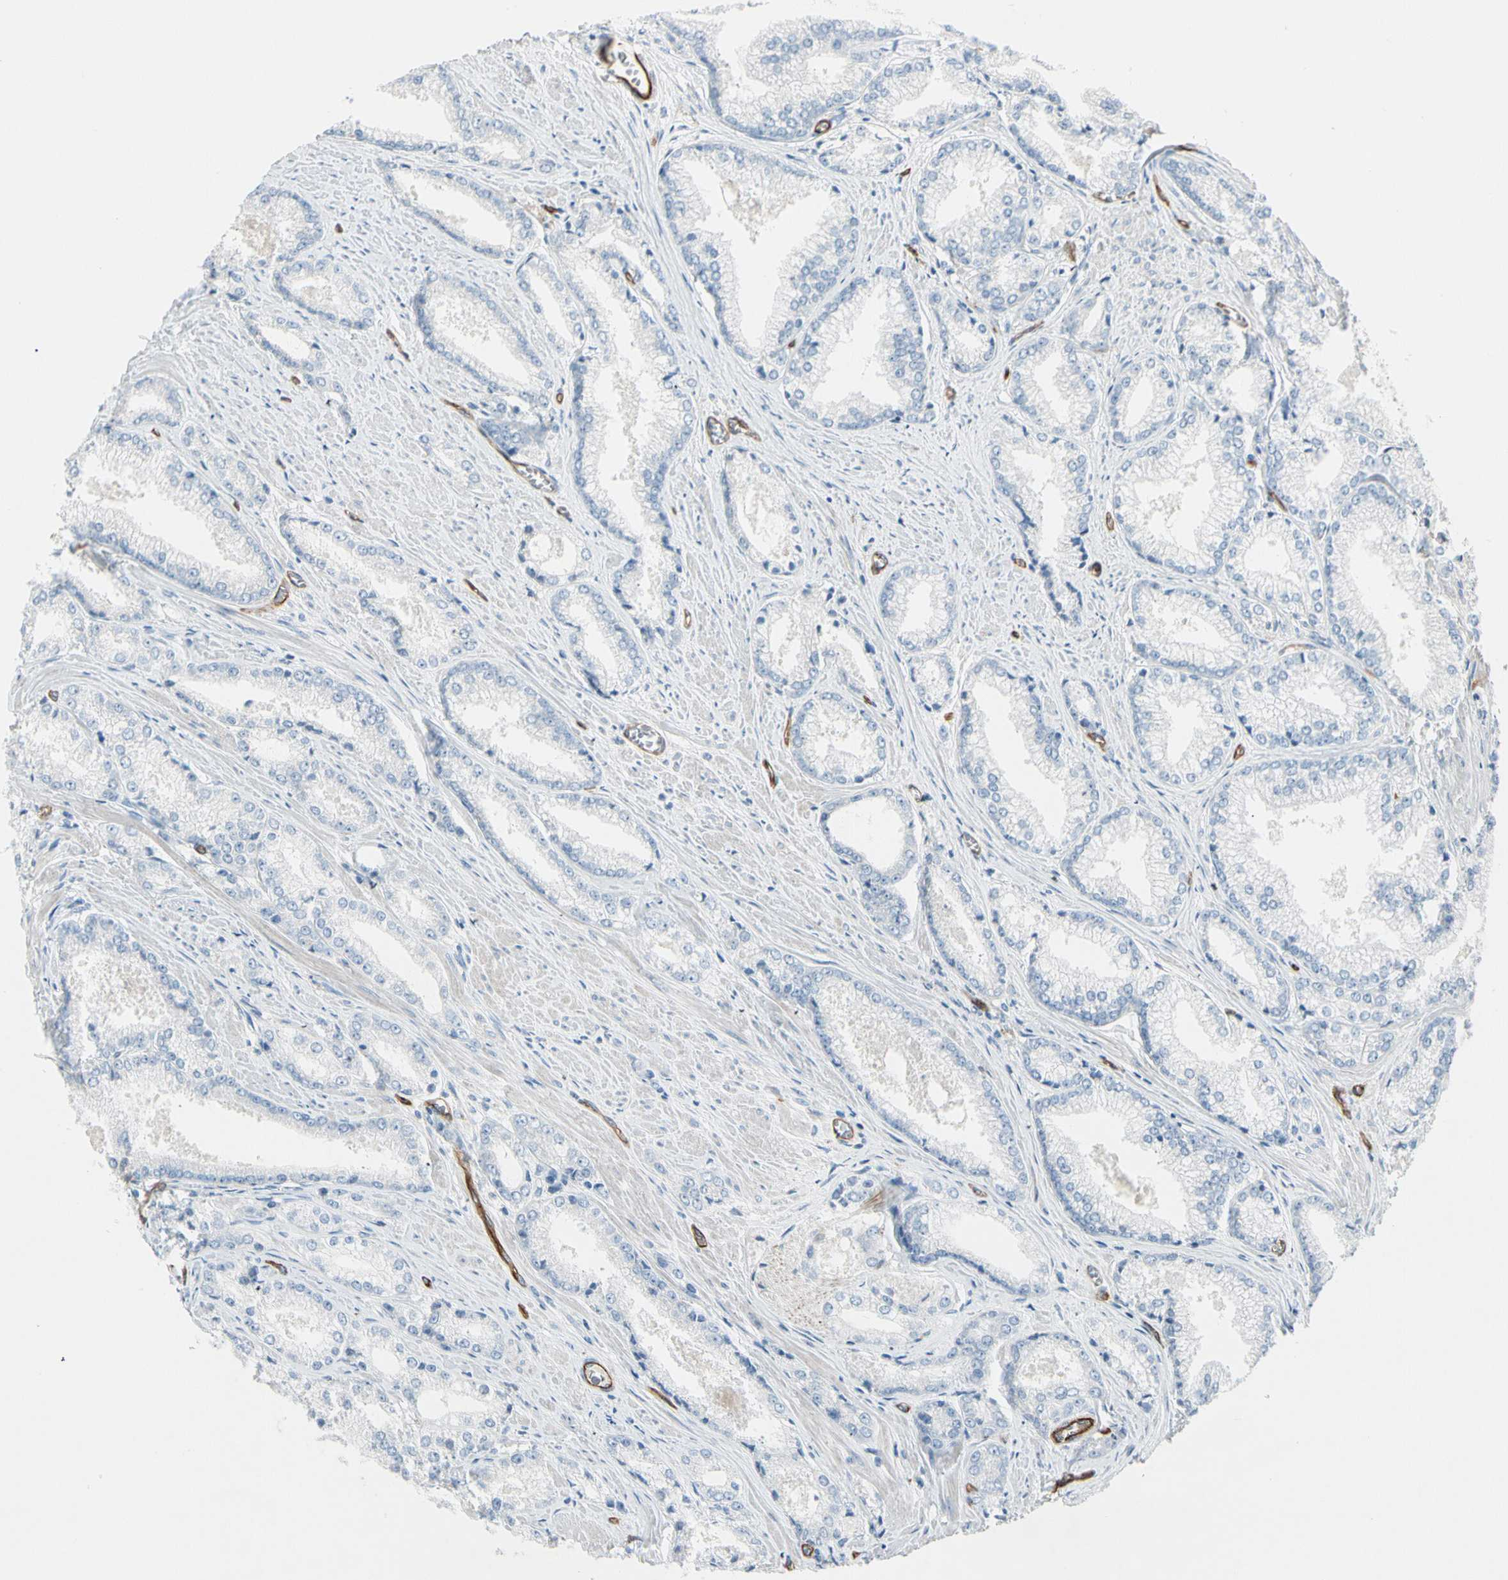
{"staining": {"intensity": "negative", "quantity": "none", "location": "none"}, "tissue": "prostate cancer", "cell_type": "Tumor cells", "image_type": "cancer", "snomed": [{"axis": "morphology", "description": "Adenocarcinoma, Low grade"}, {"axis": "topography", "description": "Prostate"}], "caption": "Protein analysis of prostate cancer (adenocarcinoma (low-grade)) exhibits no significant expression in tumor cells.", "gene": "CD93", "patient": {"sex": "male", "age": 64}}